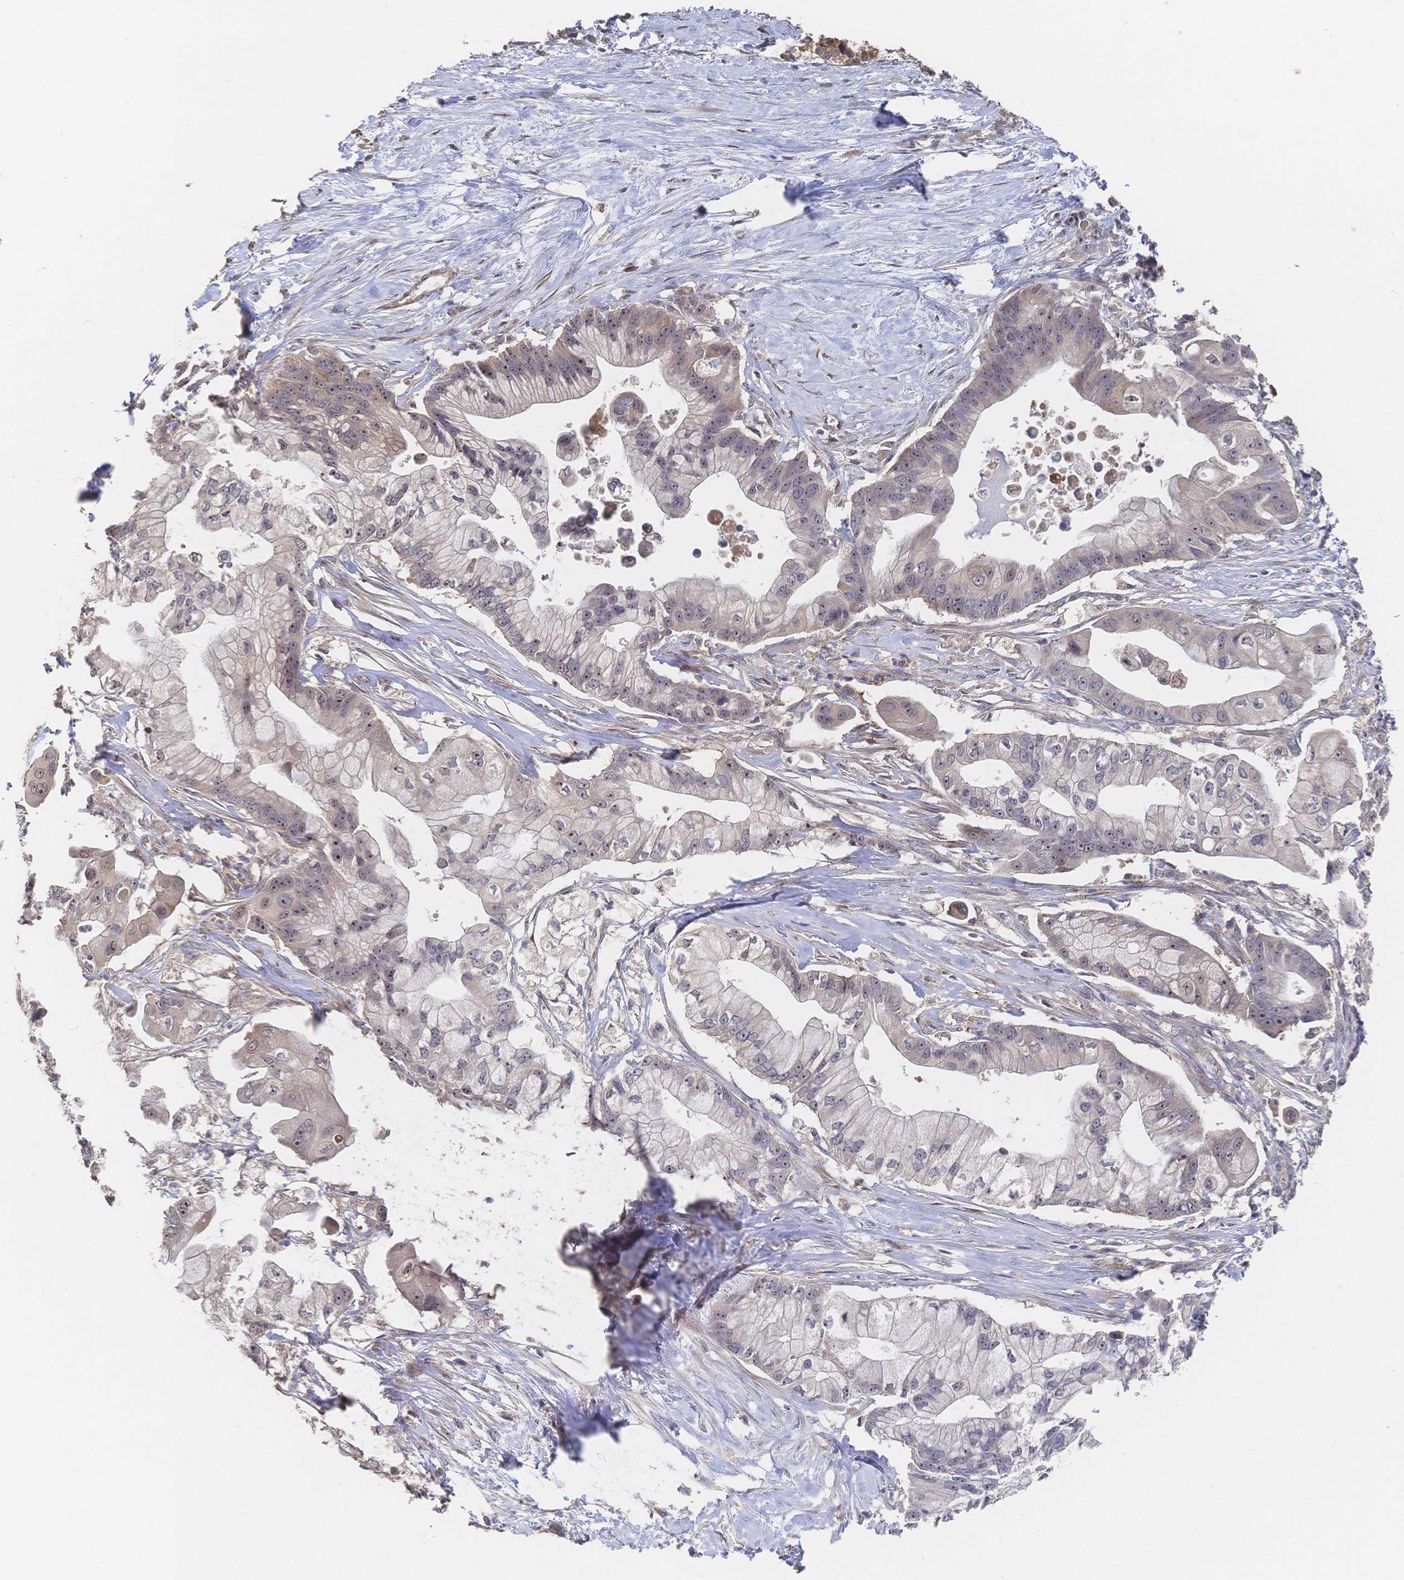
{"staining": {"intensity": "weak", "quantity": "25%-75%", "location": "nuclear"}, "tissue": "pancreatic cancer", "cell_type": "Tumor cells", "image_type": "cancer", "snomed": [{"axis": "morphology", "description": "Adenocarcinoma, NOS"}, {"axis": "topography", "description": "Pancreas"}], "caption": "An immunohistochemistry (IHC) photomicrograph of neoplastic tissue is shown. Protein staining in brown shows weak nuclear positivity in pancreatic cancer (adenocarcinoma) within tumor cells. The staining is performed using DAB brown chromogen to label protein expression. The nuclei are counter-stained blue using hematoxylin.", "gene": "DNAJA4", "patient": {"sex": "male", "age": 68}}